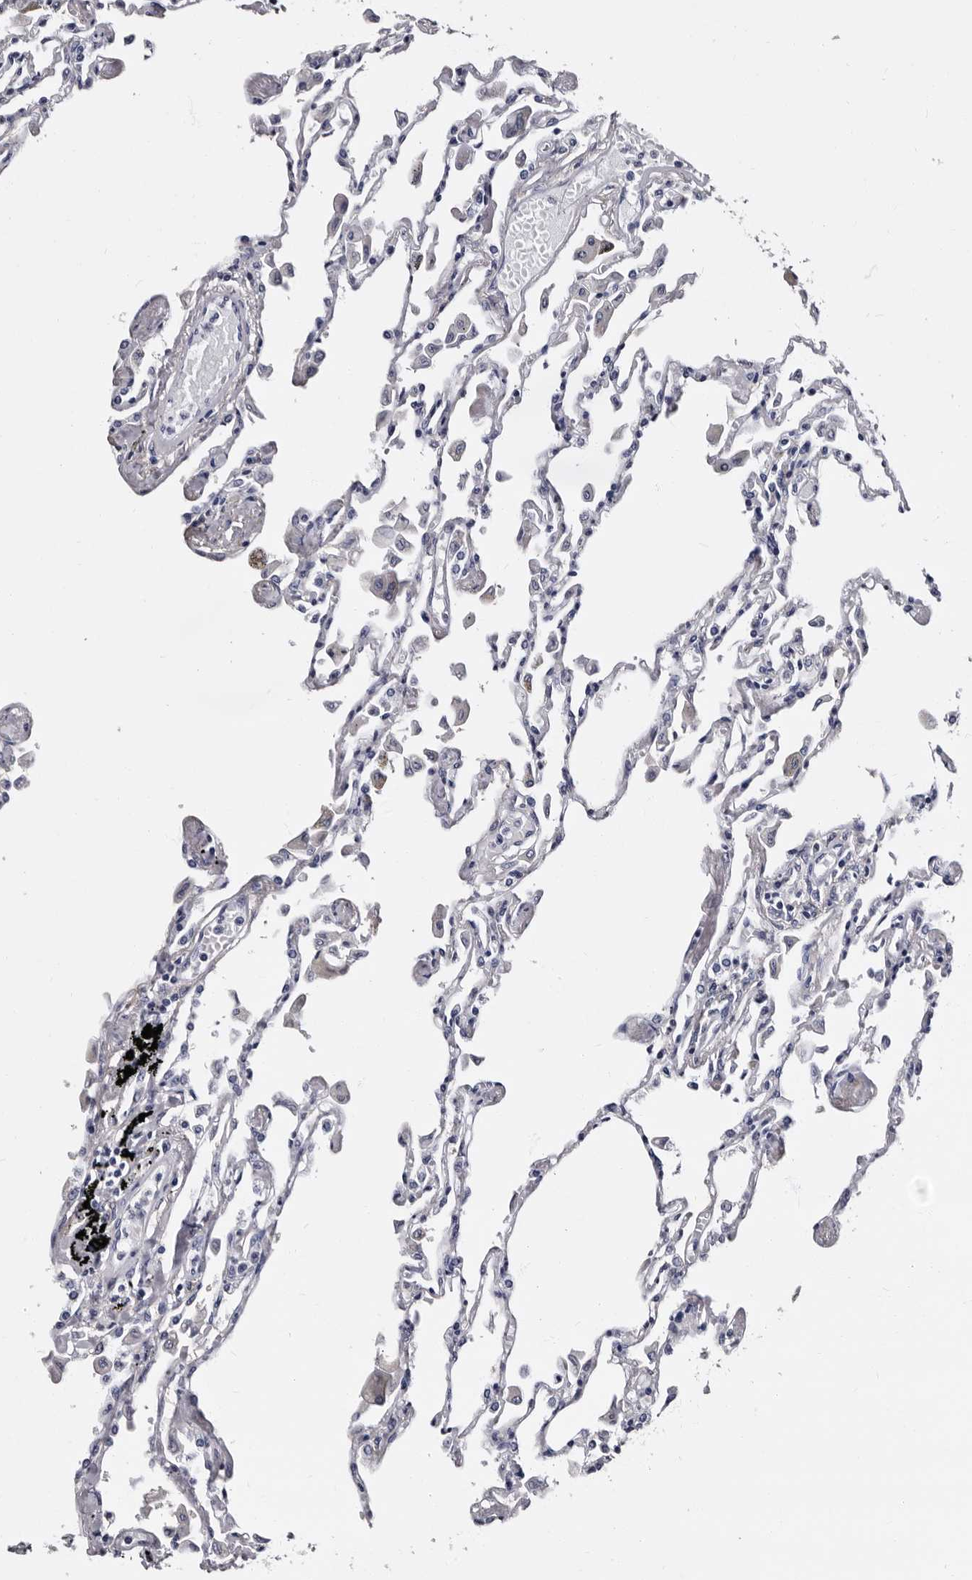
{"staining": {"intensity": "negative", "quantity": "none", "location": "none"}, "tissue": "lung", "cell_type": "Alveolar cells", "image_type": "normal", "snomed": [{"axis": "morphology", "description": "Normal tissue, NOS"}, {"axis": "topography", "description": "Bronchus"}, {"axis": "topography", "description": "Lung"}], "caption": "The immunohistochemistry micrograph has no significant staining in alveolar cells of lung.", "gene": "EPB41L3", "patient": {"sex": "female", "age": 49}}